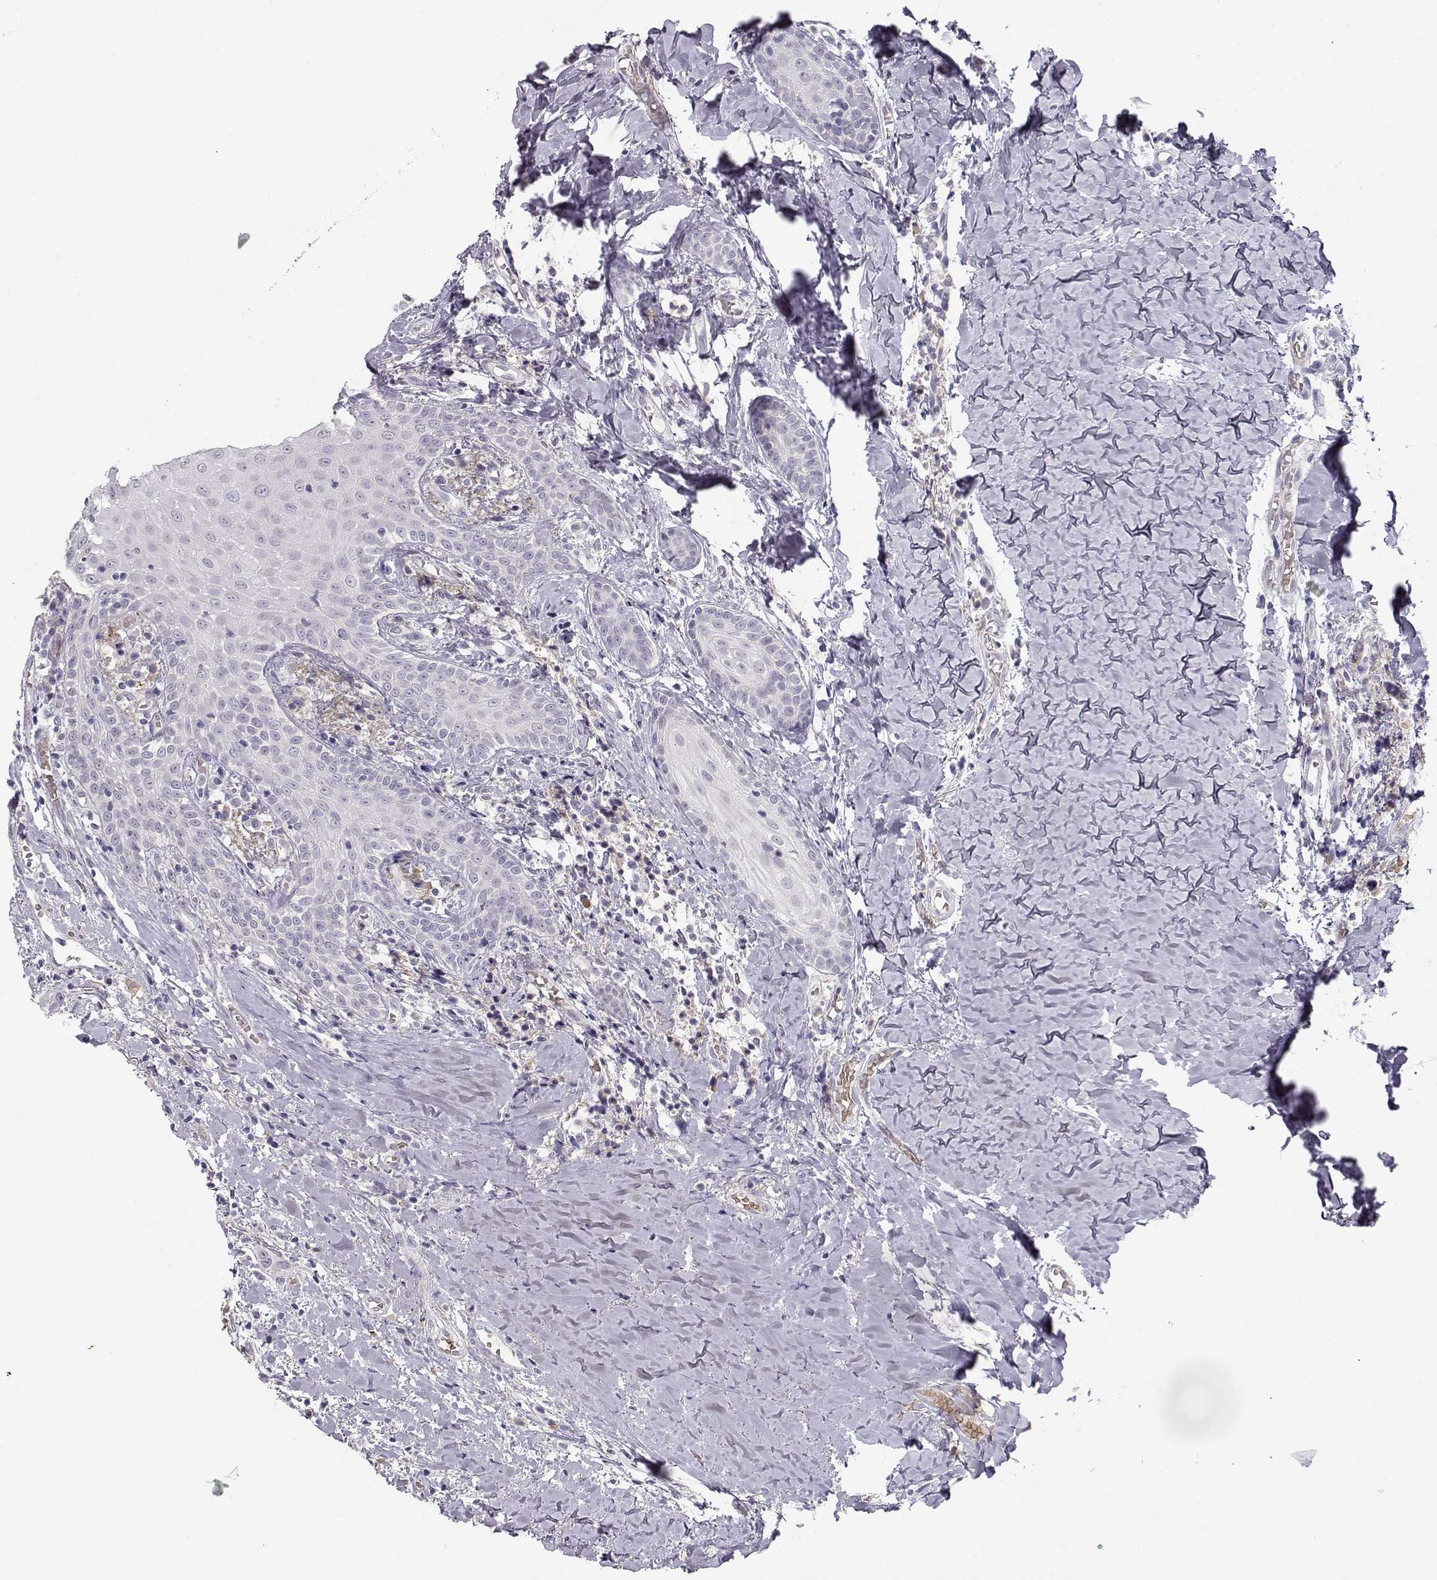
{"staining": {"intensity": "negative", "quantity": "none", "location": "none"}, "tissue": "head and neck cancer", "cell_type": "Tumor cells", "image_type": "cancer", "snomed": [{"axis": "morphology", "description": "Normal tissue, NOS"}, {"axis": "morphology", "description": "Squamous cell carcinoma, NOS"}, {"axis": "topography", "description": "Oral tissue"}, {"axis": "topography", "description": "Salivary gland"}, {"axis": "topography", "description": "Head-Neck"}], "caption": "Immunohistochemistry of head and neck squamous cell carcinoma shows no staining in tumor cells.", "gene": "TTC26", "patient": {"sex": "female", "age": 62}}